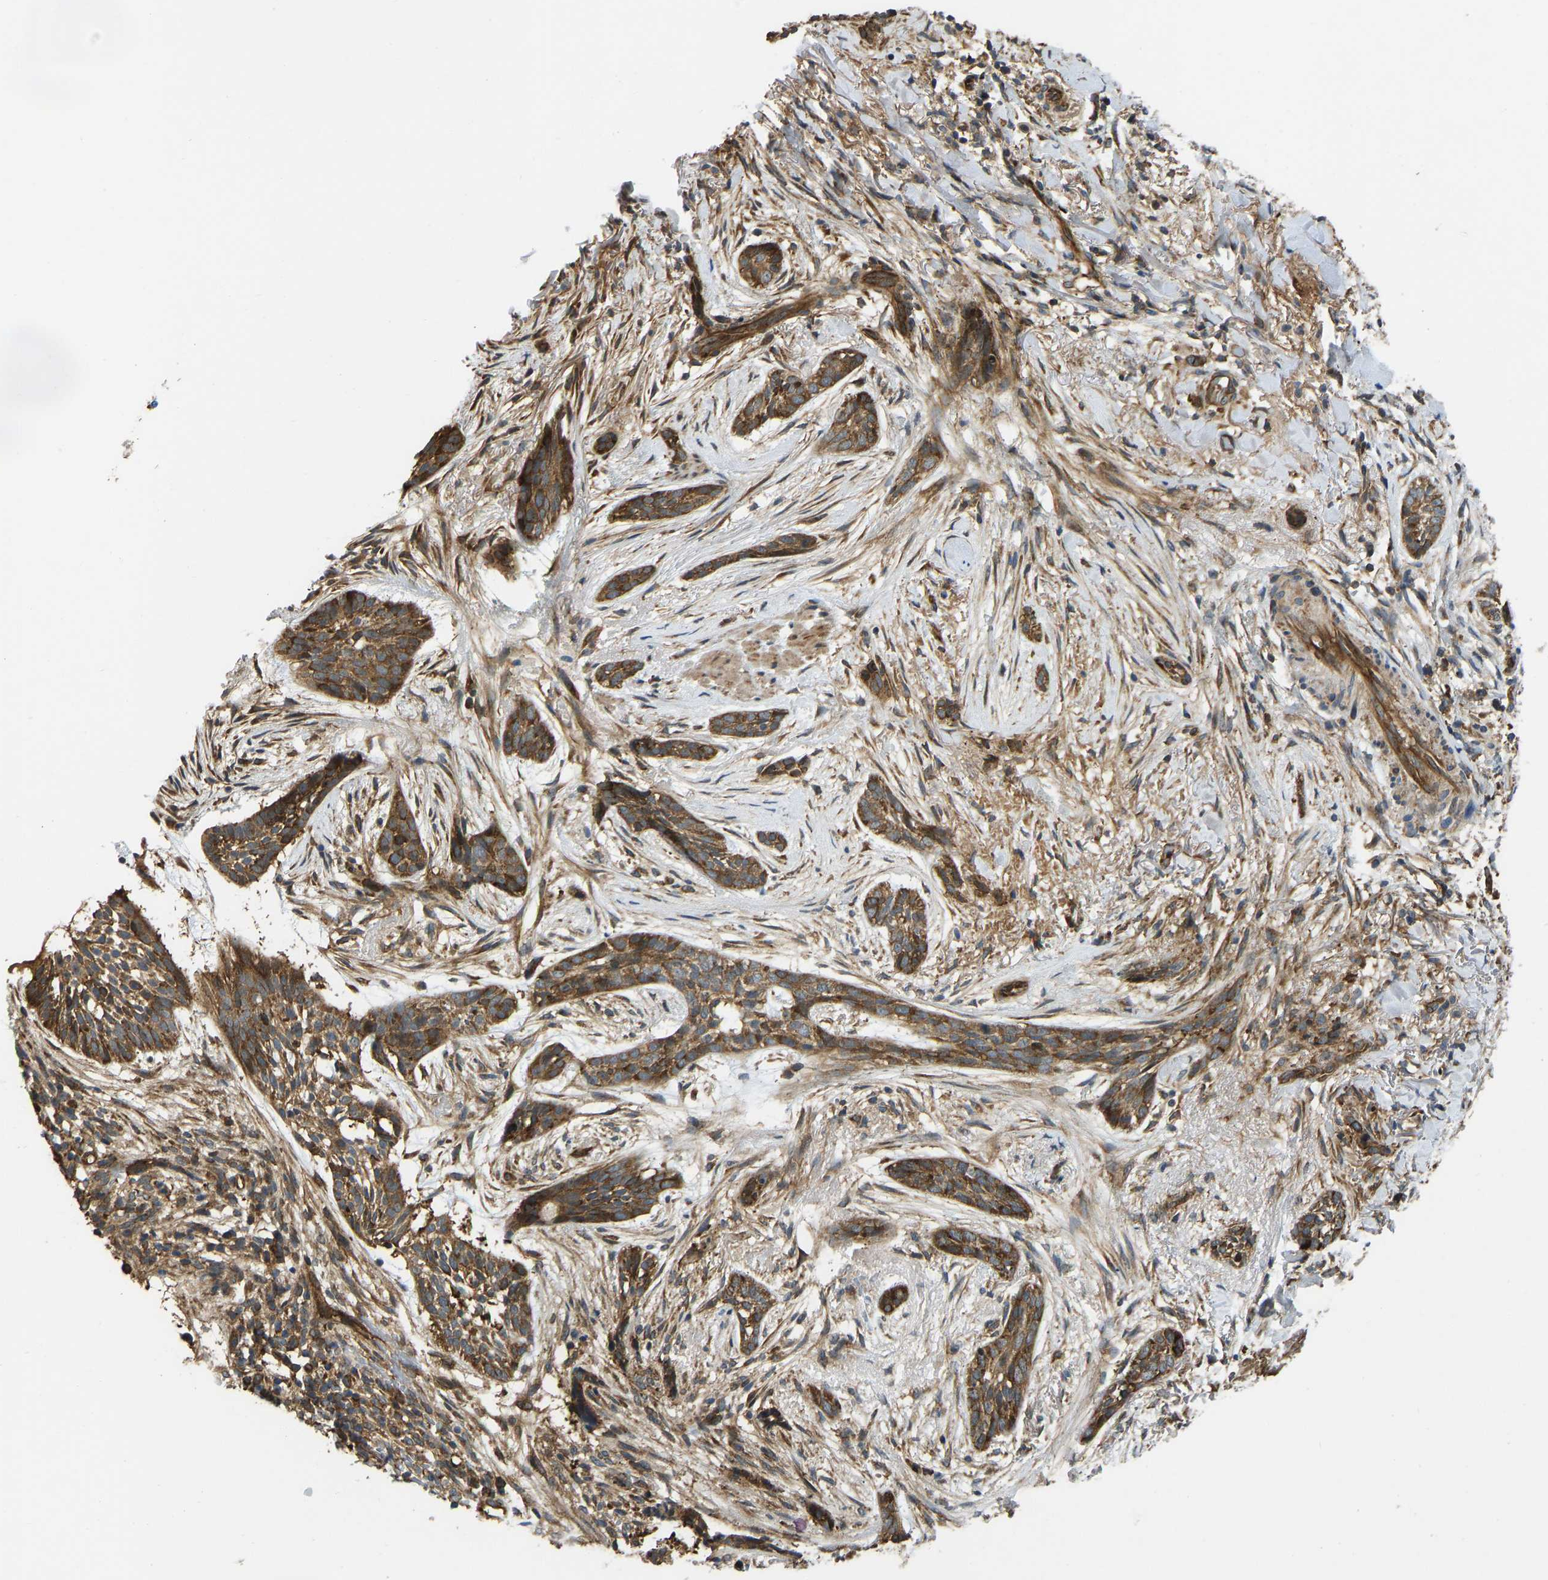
{"staining": {"intensity": "moderate", "quantity": ">75%", "location": "cytoplasmic/membranous"}, "tissue": "skin cancer", "cell_type": "Tumor cells", "image_type": "cancer", "snomed": [{"axis": "morphology", "description": "Basal cell carcinoma"}, {"axis": "topography", "description": "Skin"}], "caption": "This is an image of immunohistochemistry (IHC) staining of skin cancer (basal cell carcinoma), which shows moderate expression in the cytoplasmic/membranous of tumor cells.", "gene": "RASGRF2", "patient": {"sex": "female", "age": 88}}